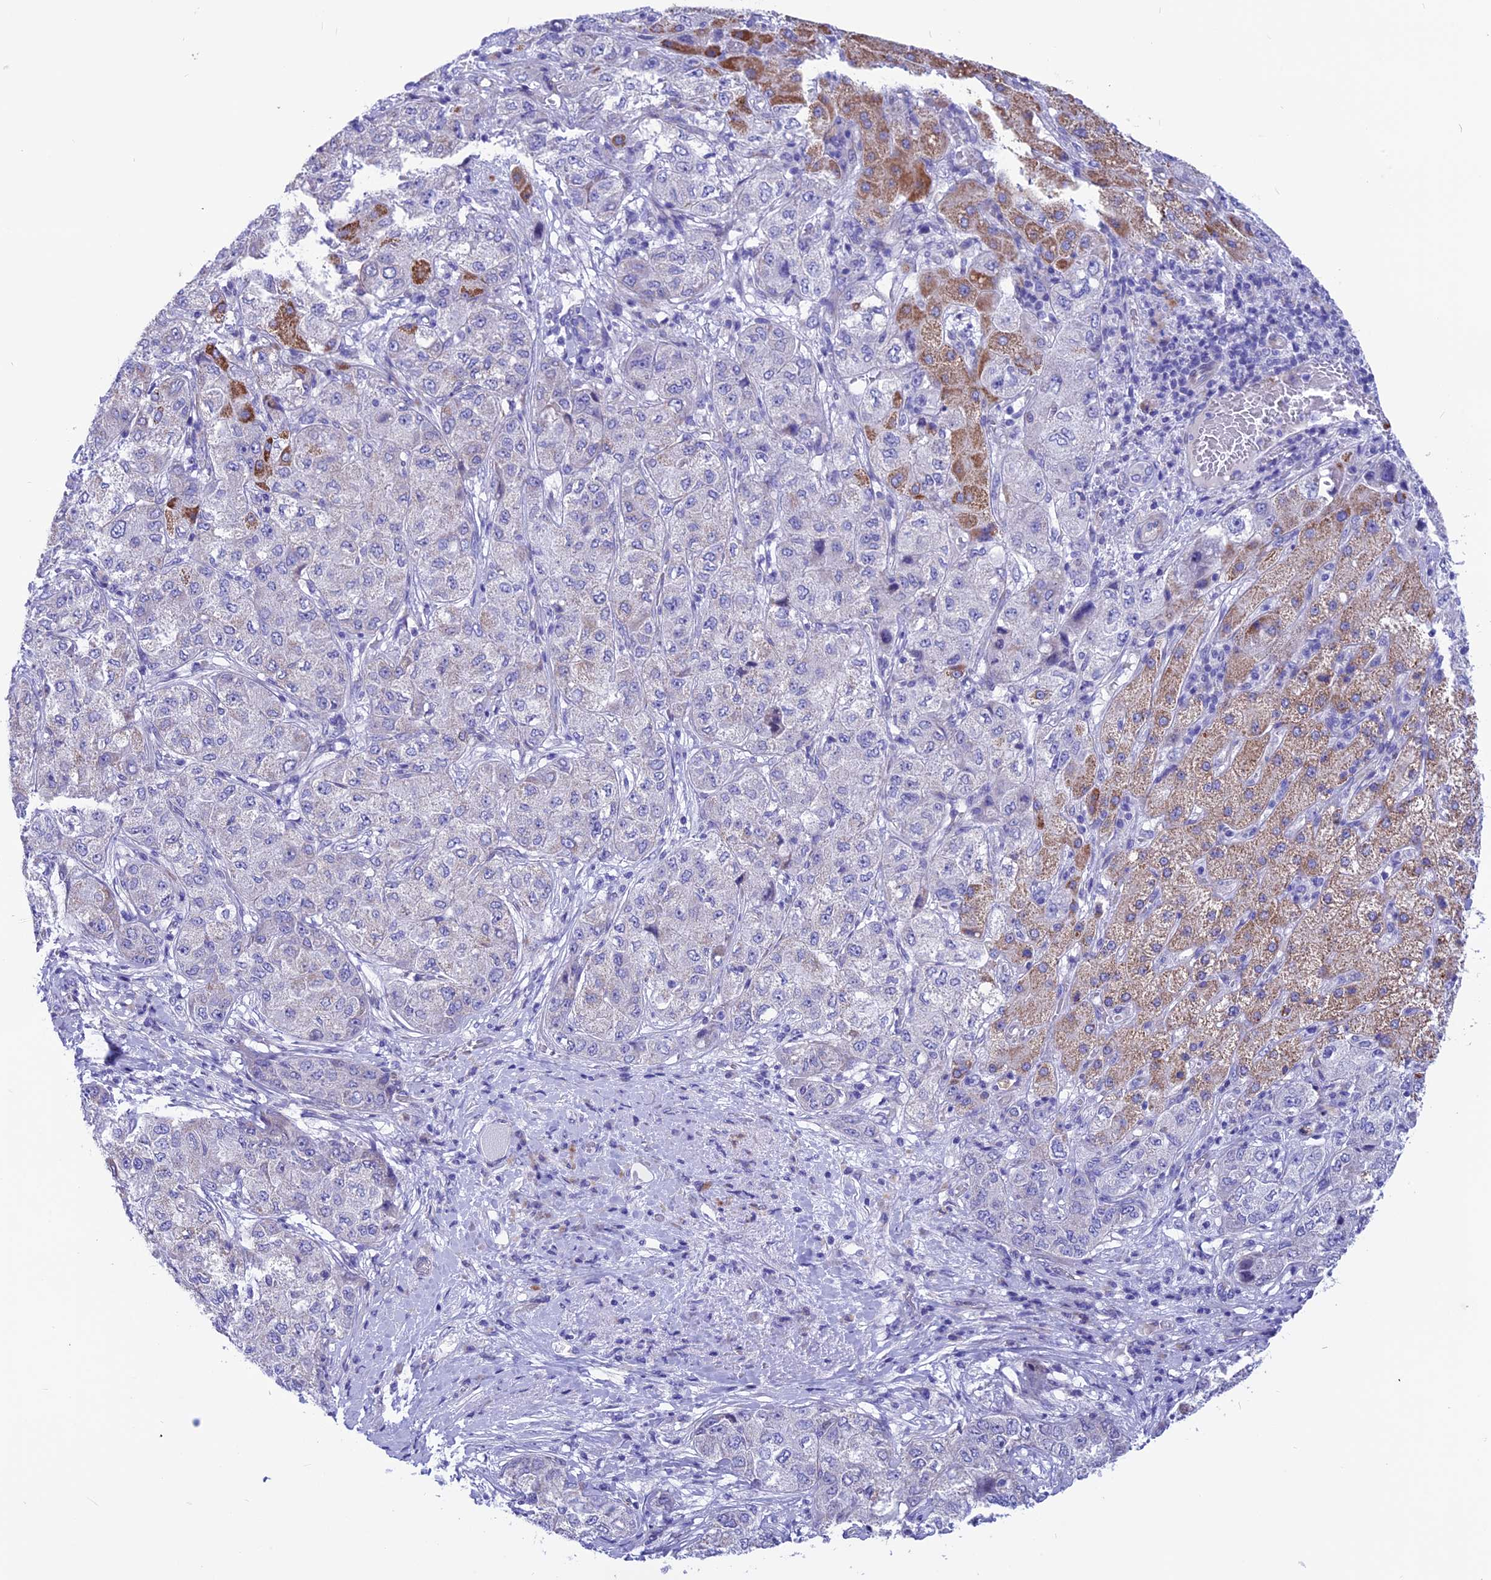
{"staining": {"intensity": "weak", "quantity": "25%-75%", "location": "cytoplasmic/membranous"}, "tissue": "liver cancer", "cell_type": "Tumor cells", "image_type": "cancer", "snomed": [{"axis": "morphology", "description": "Carcinoma, Hepatocellular, NOS"}, {"axis": "topography", "description": "Liver"}], "caption": "Liver hepatocellular carcinoma stained with a brown dye displays weak cytoplasmic/membranous positive expression in approximately 25%-75% of tumor cells.", "gene": "TMEM138", "patient": {"sex": "male", "age": 80}}